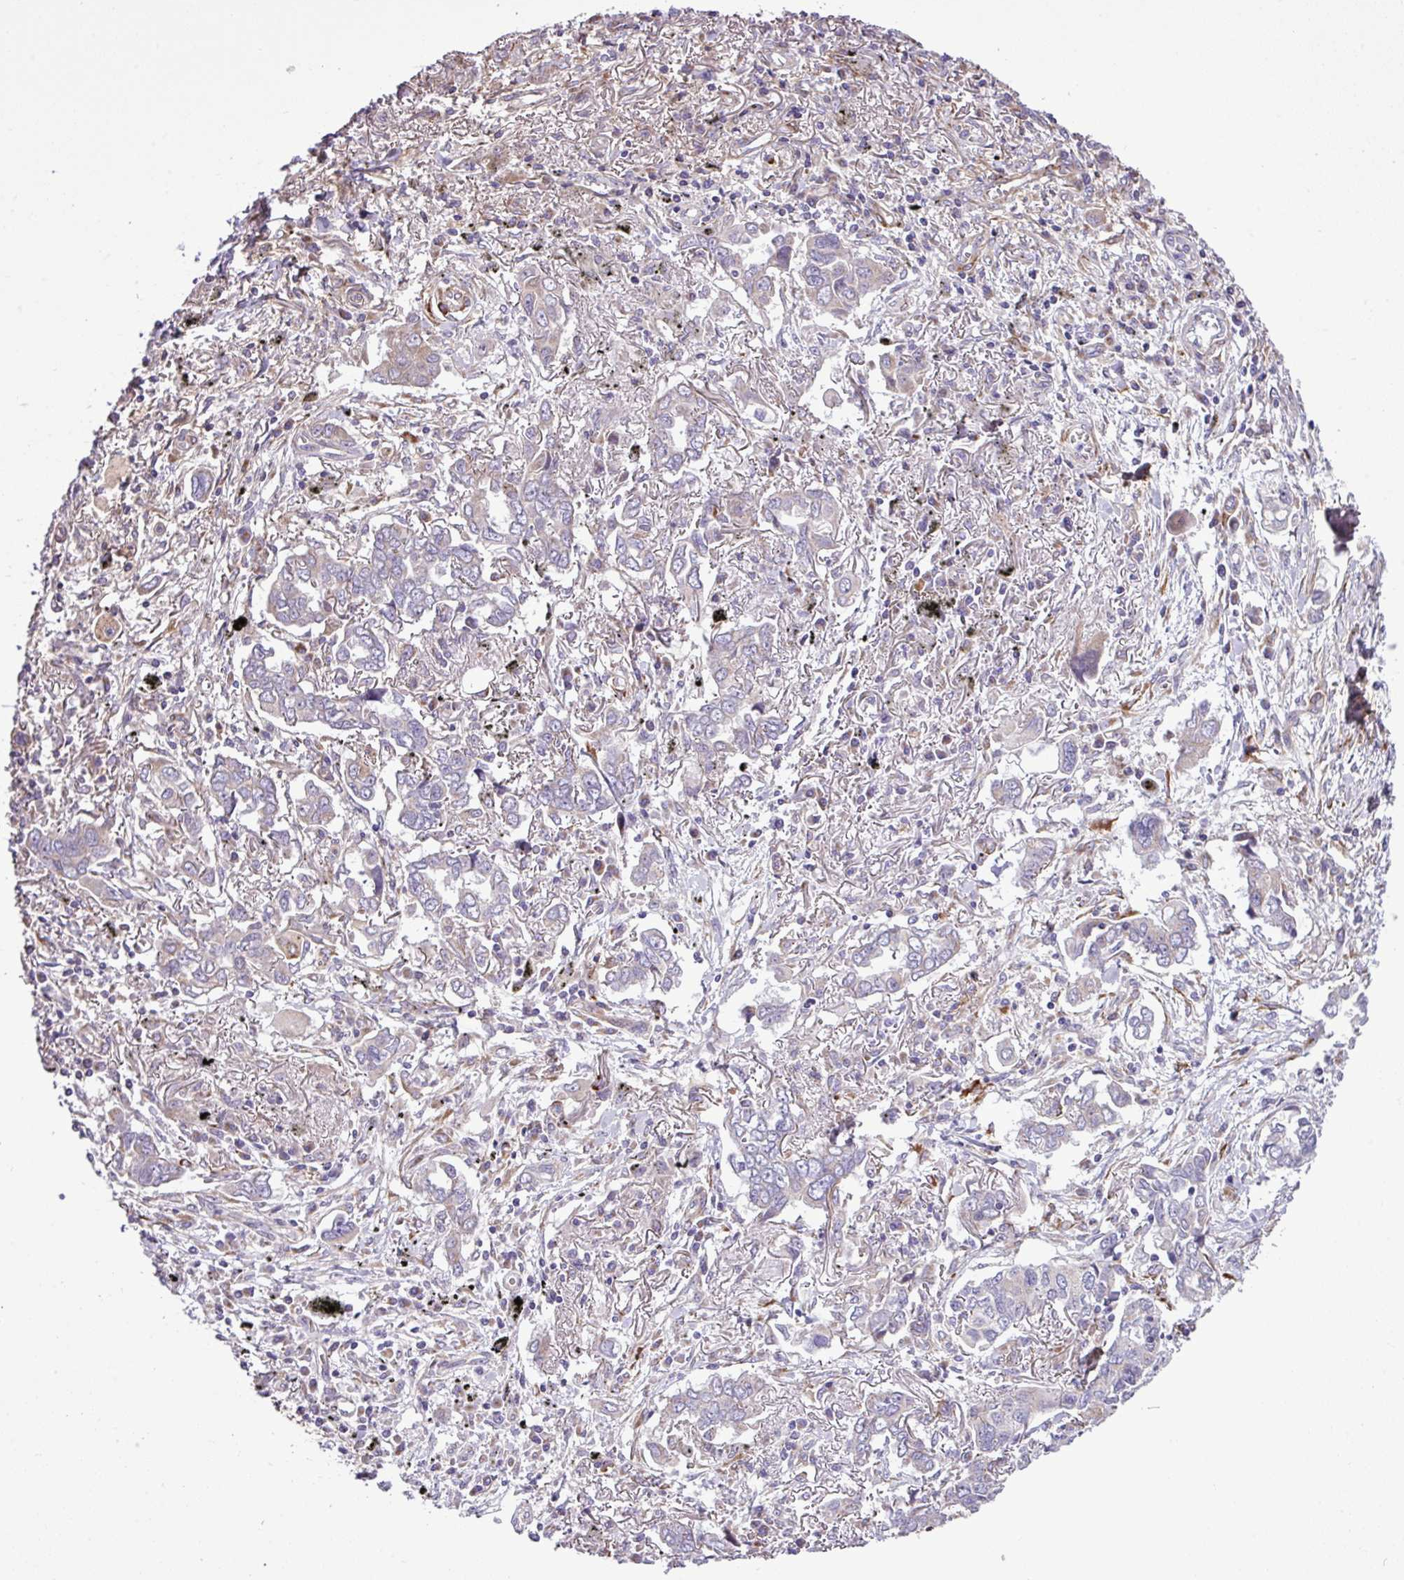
{"staining": {"intensity": "moderate", "quantity": "25%-75%", "location": "cytoplasmic/membranous"}, "tissue": "lung cancer", "cell_type": "Tumor cells", "image_type": "cancer", "snomed": [{"axis": "morphology", "description": "Adenocarcinoma, NOS"}, {"axis": "topography", "description": "Lung"}], "caption": "An immunohistochemistry (IHC) micrograph of neoplastic tissue is shown. Protein staining in brown highlights moderate cytoplasmic/membranous positivity in lung cancer (adenocarcinoma) within tumor cells.", "gene": "CWH43", "patient": {"sex": "male", "age": 76}}